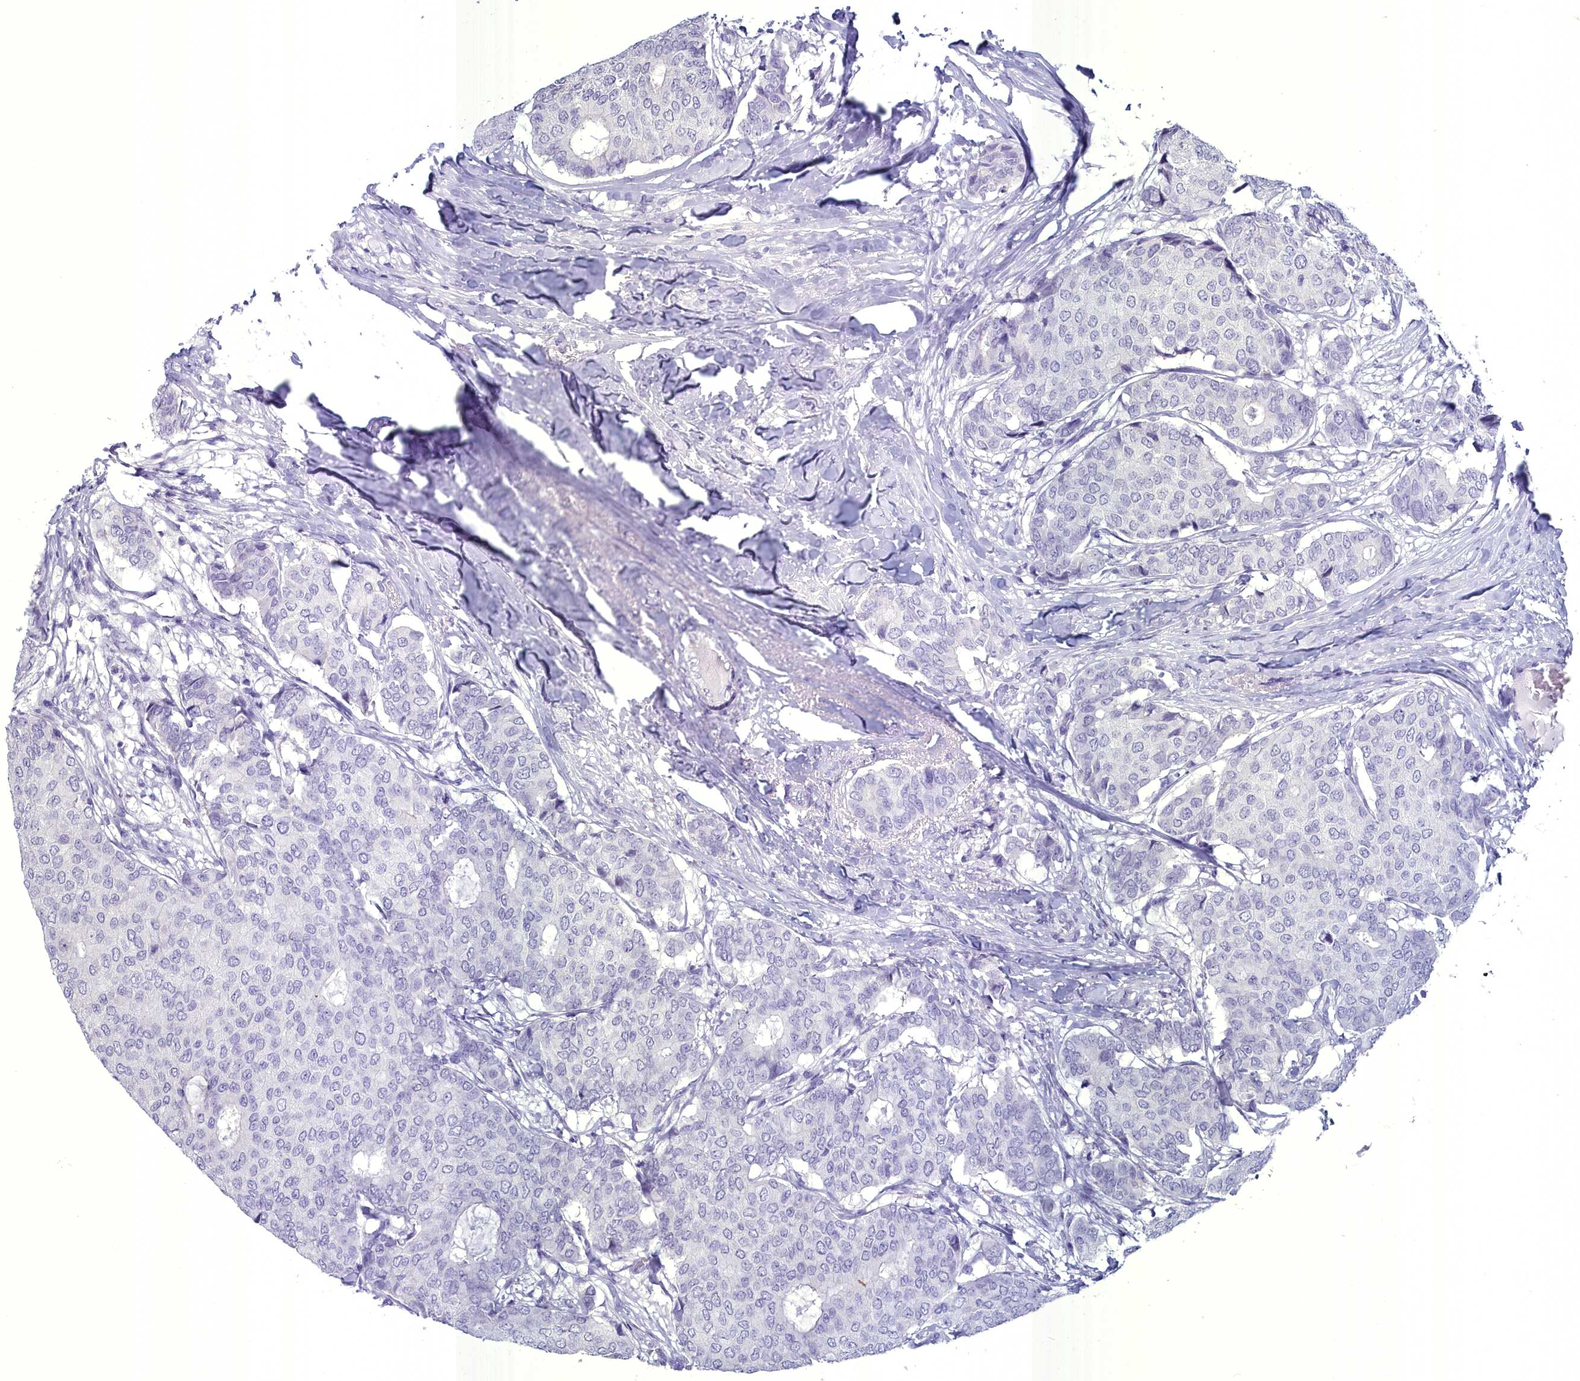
{"staining": {"intensity": "negative", "quantity": "none", "location": "none"}, "tissue": "breast cancer", "cell_type": "Tumor cells", "image_type": "cancer", "snomed": [{"axis": "morphology", "description": "Lobular carcinoma"}, {"axis": "topography", "description": "Breast"}], "caption": "A histopathology image of human breast cancer (lobular carcinoma) is negative for staining in tumor cells. Nuclei are stained in blue.", "gene": "MAP6", "patient": {"sex": "female", "age": 59}}